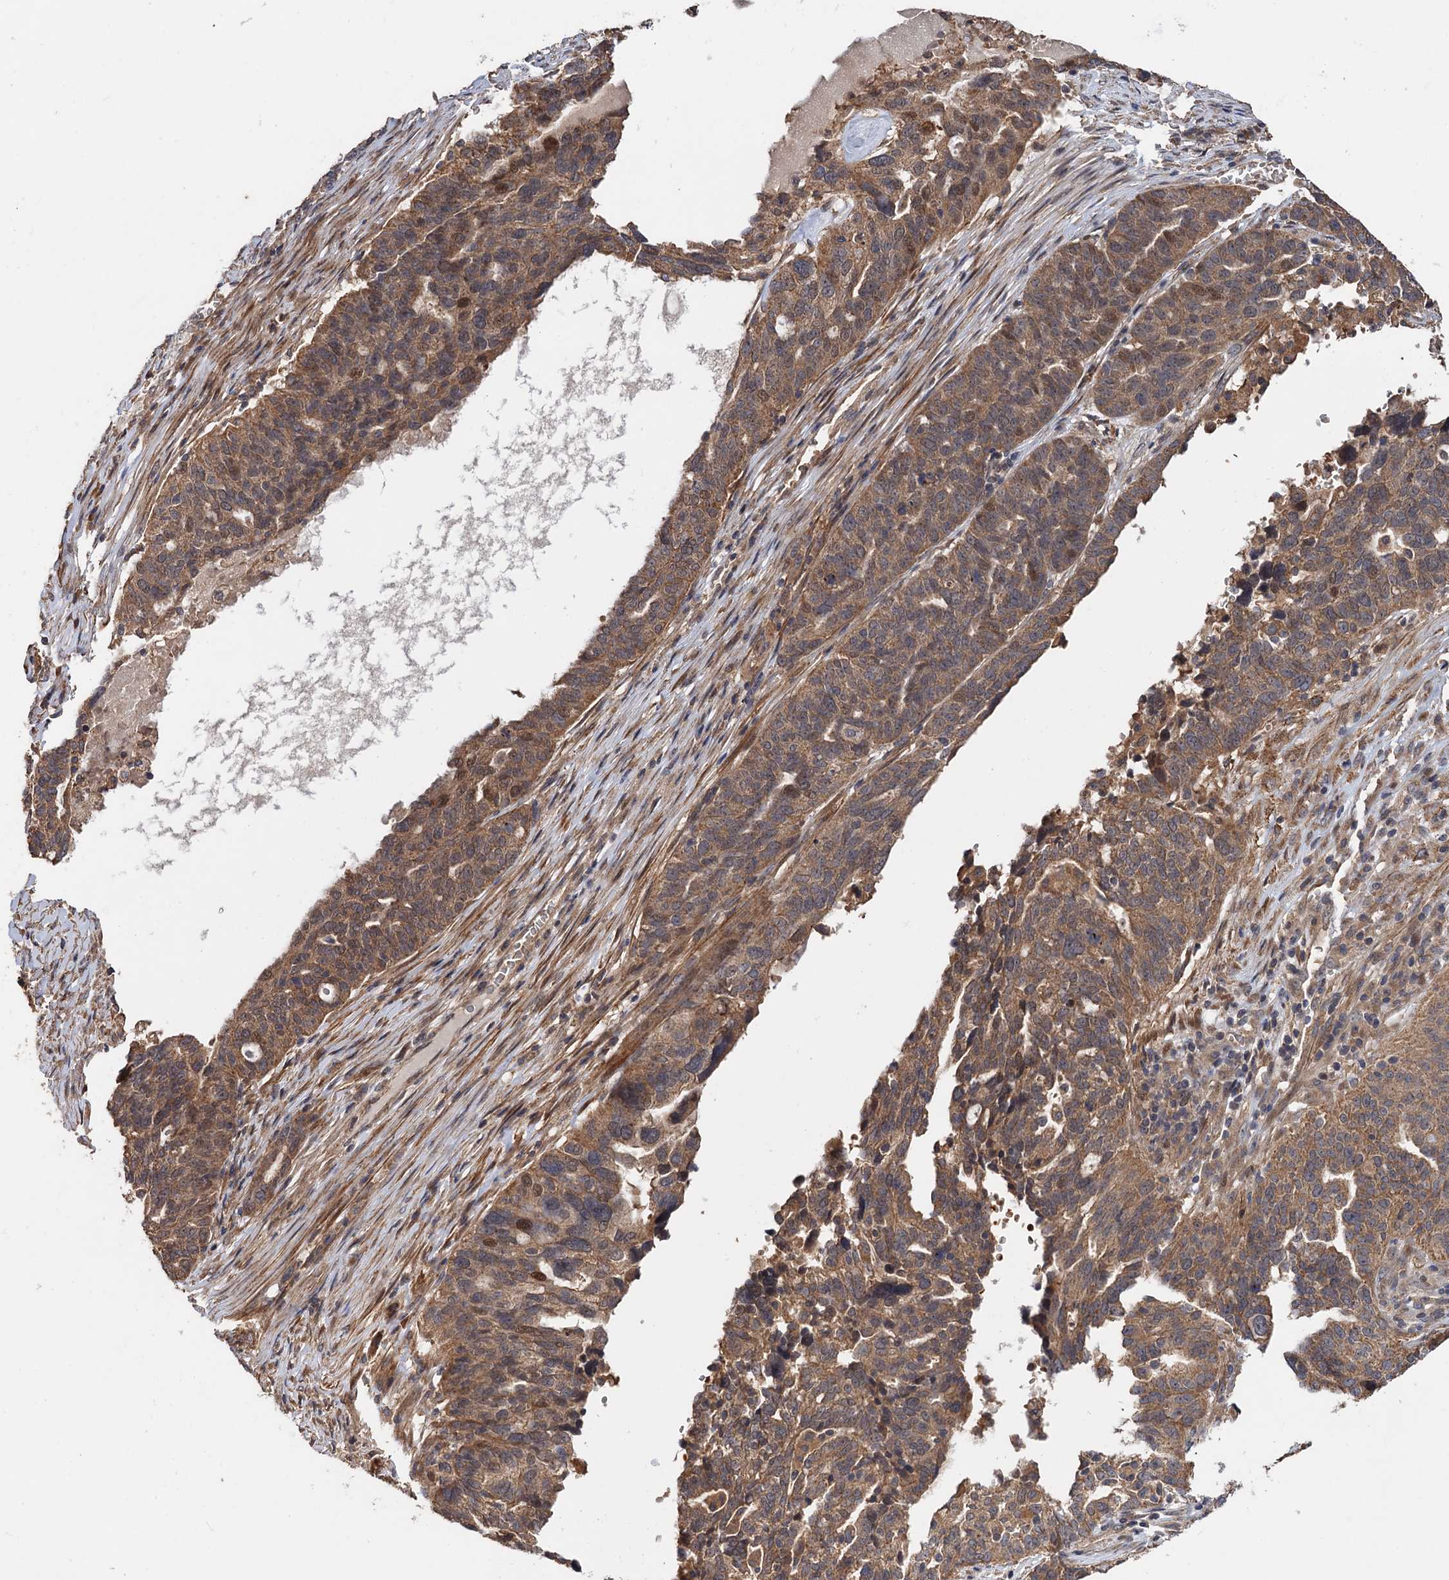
{"staining": {"intensity": "moderate", "quantity": ">75%", "location": "cytoplasmic/membranous"}, "tissue": "ovarian cancer", "cell_type": "Tumor cells", "image_type": "cancer", "snomed": [{"axis": "morphology", "description": "Cystadenocarcinoma, serous, NOS"}, {"axis": "topography", "description": "Ovary"}], "caption": "Immunohistochemical staining of ovarian serous cystadenocarcinoma shows moderate cytoplasmic/membranous protein expression in approximately >75% of tumor cells. The staining is performed using DAB brown chromogen to label protein expression. The nuclei are counter-stained blue using hematoxylin.", "gene": "SNX32", "patient": {"sex": "female", "age": 59}}